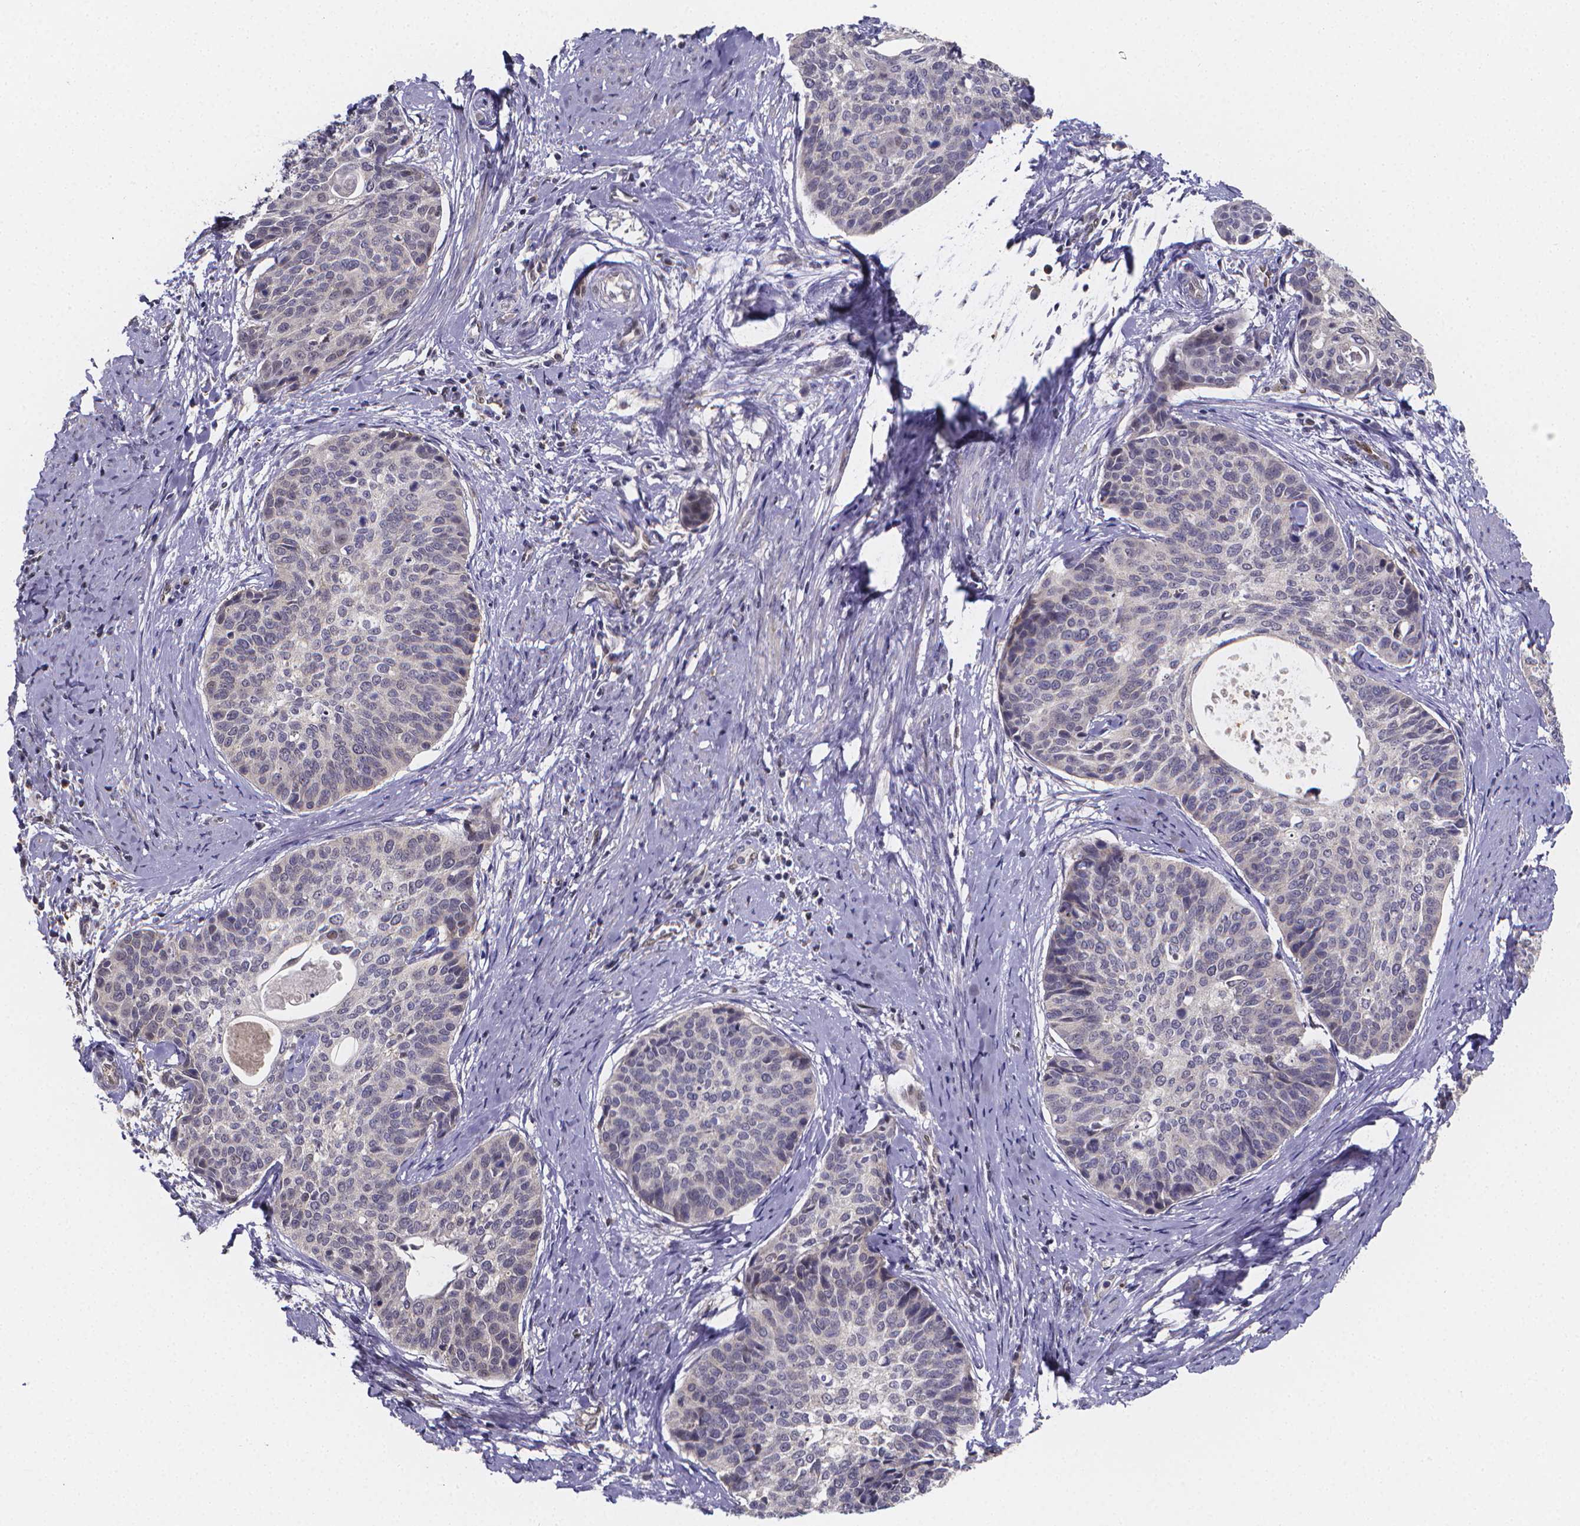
{"staining": {"intensity": "negative", "quantity": "none", "location": "none"}, "tissue": "cervical cancer", "cell_type": "Tumor cells", "image_type": "cancer", "snomed": [{"axis": "morphology", "description": "Squamous cell carcinoma, NOS"}, {"axis": "topography", "description": "Cervix"}], "caption": "Human cervical squamous cell carcinoma stained for a protein using immunohistochemistry (IHC) reveals no expression in tumor cells.", "gene": "PAH", "patient": {"sex": "female", "age": 69}}